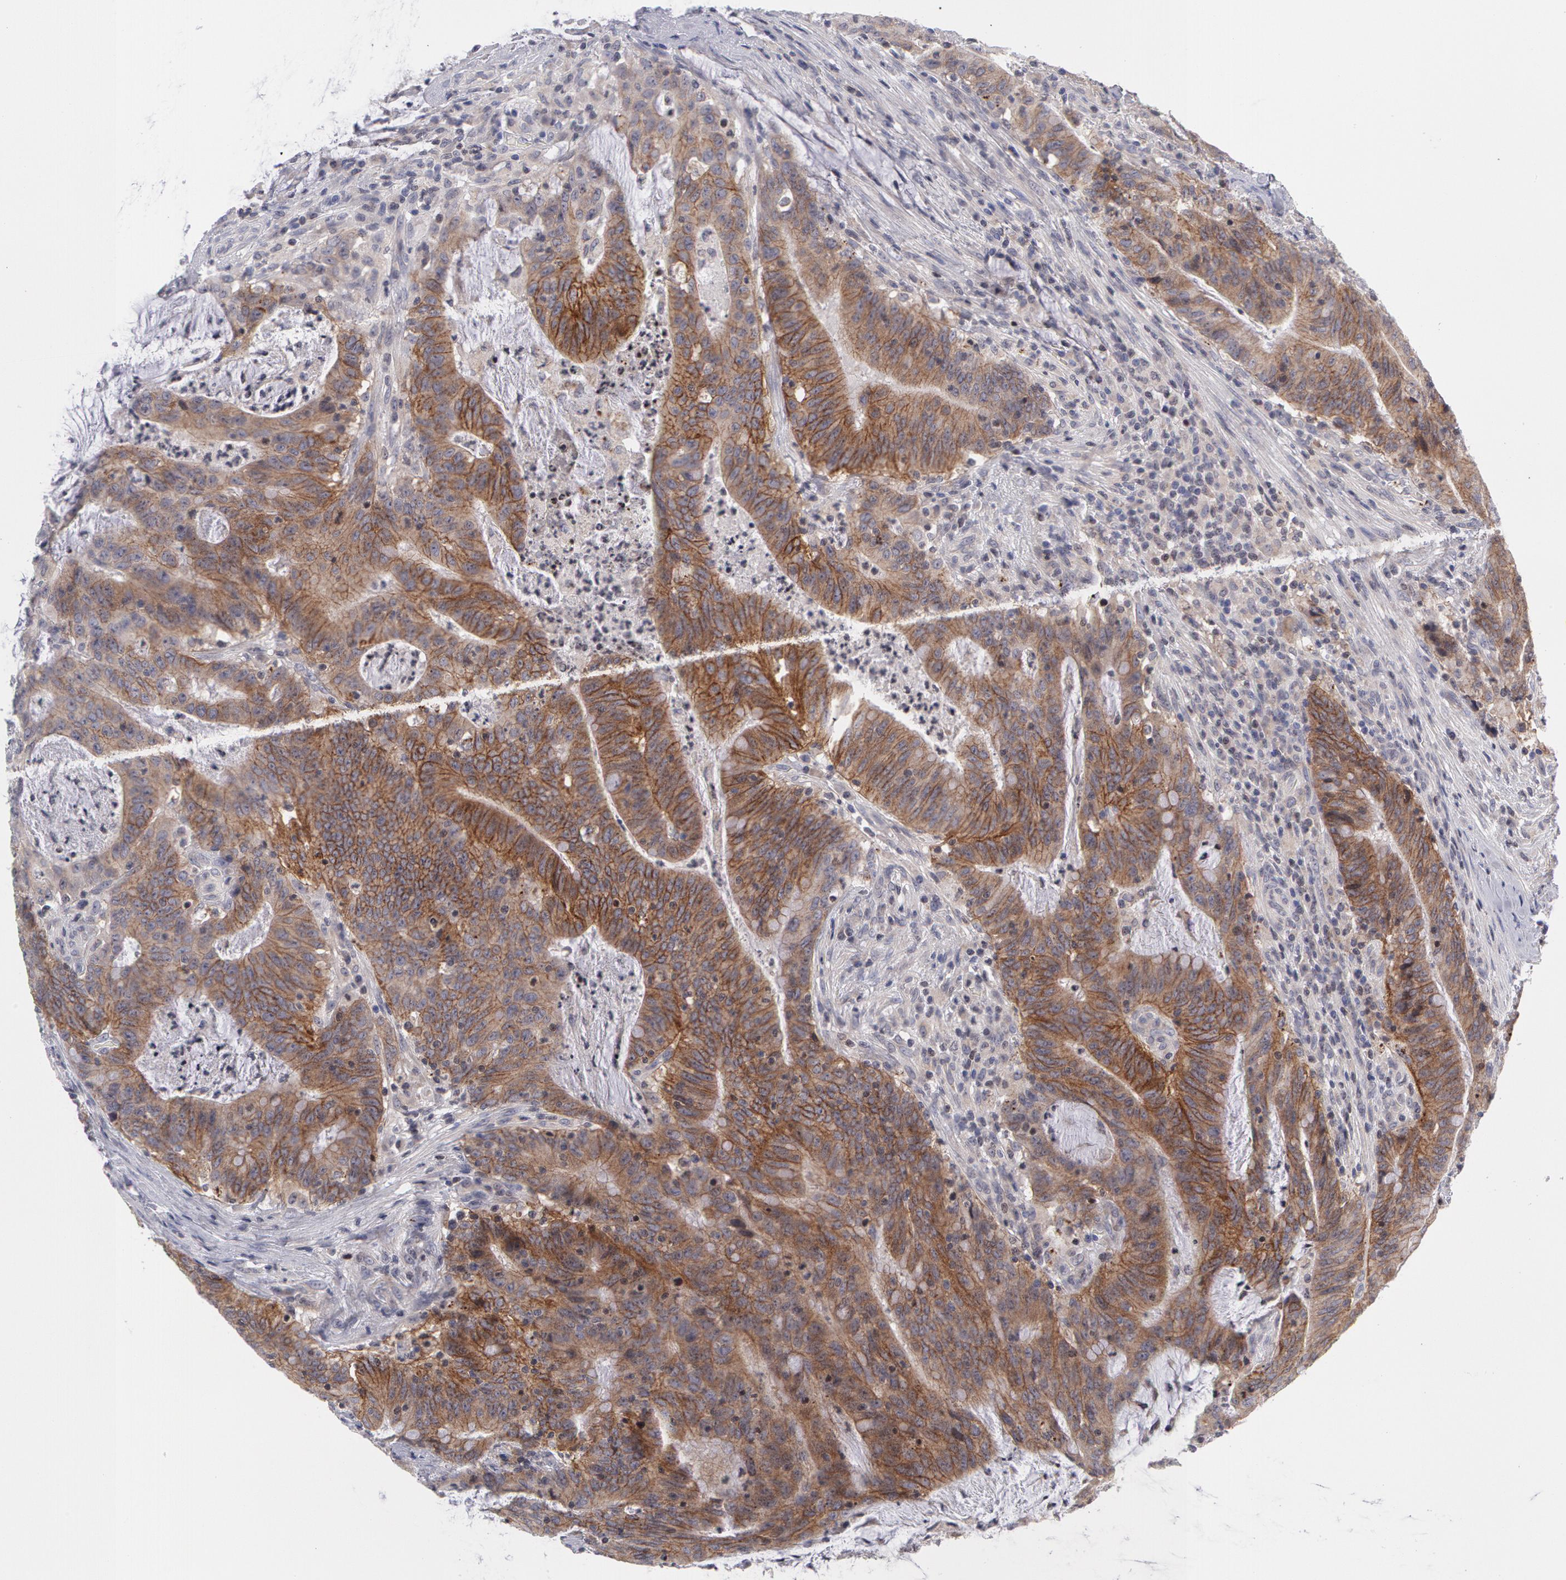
{"staining": {"intensity": "moderate", "quantity": ">75%", "location": "cytoplasmic/membranous"}, "tissue": "colorectal cancer", "cell_type": "Tumor cells", "image_type": "cancer", "snomed": [{"axis": "morphology", "description": "Adenocarcinoma, NOS"}, {"axis": "topography", "description": "Colon"}], "caption": "There is medium levels of moderate cytoplasmic/membranous positivity in tumor cells of colorectal cancer, as demonstrated by immunohistochemical staining (brown color).", "gene": "ERBB2", "patient": {"sex": "male", "age": 54}}